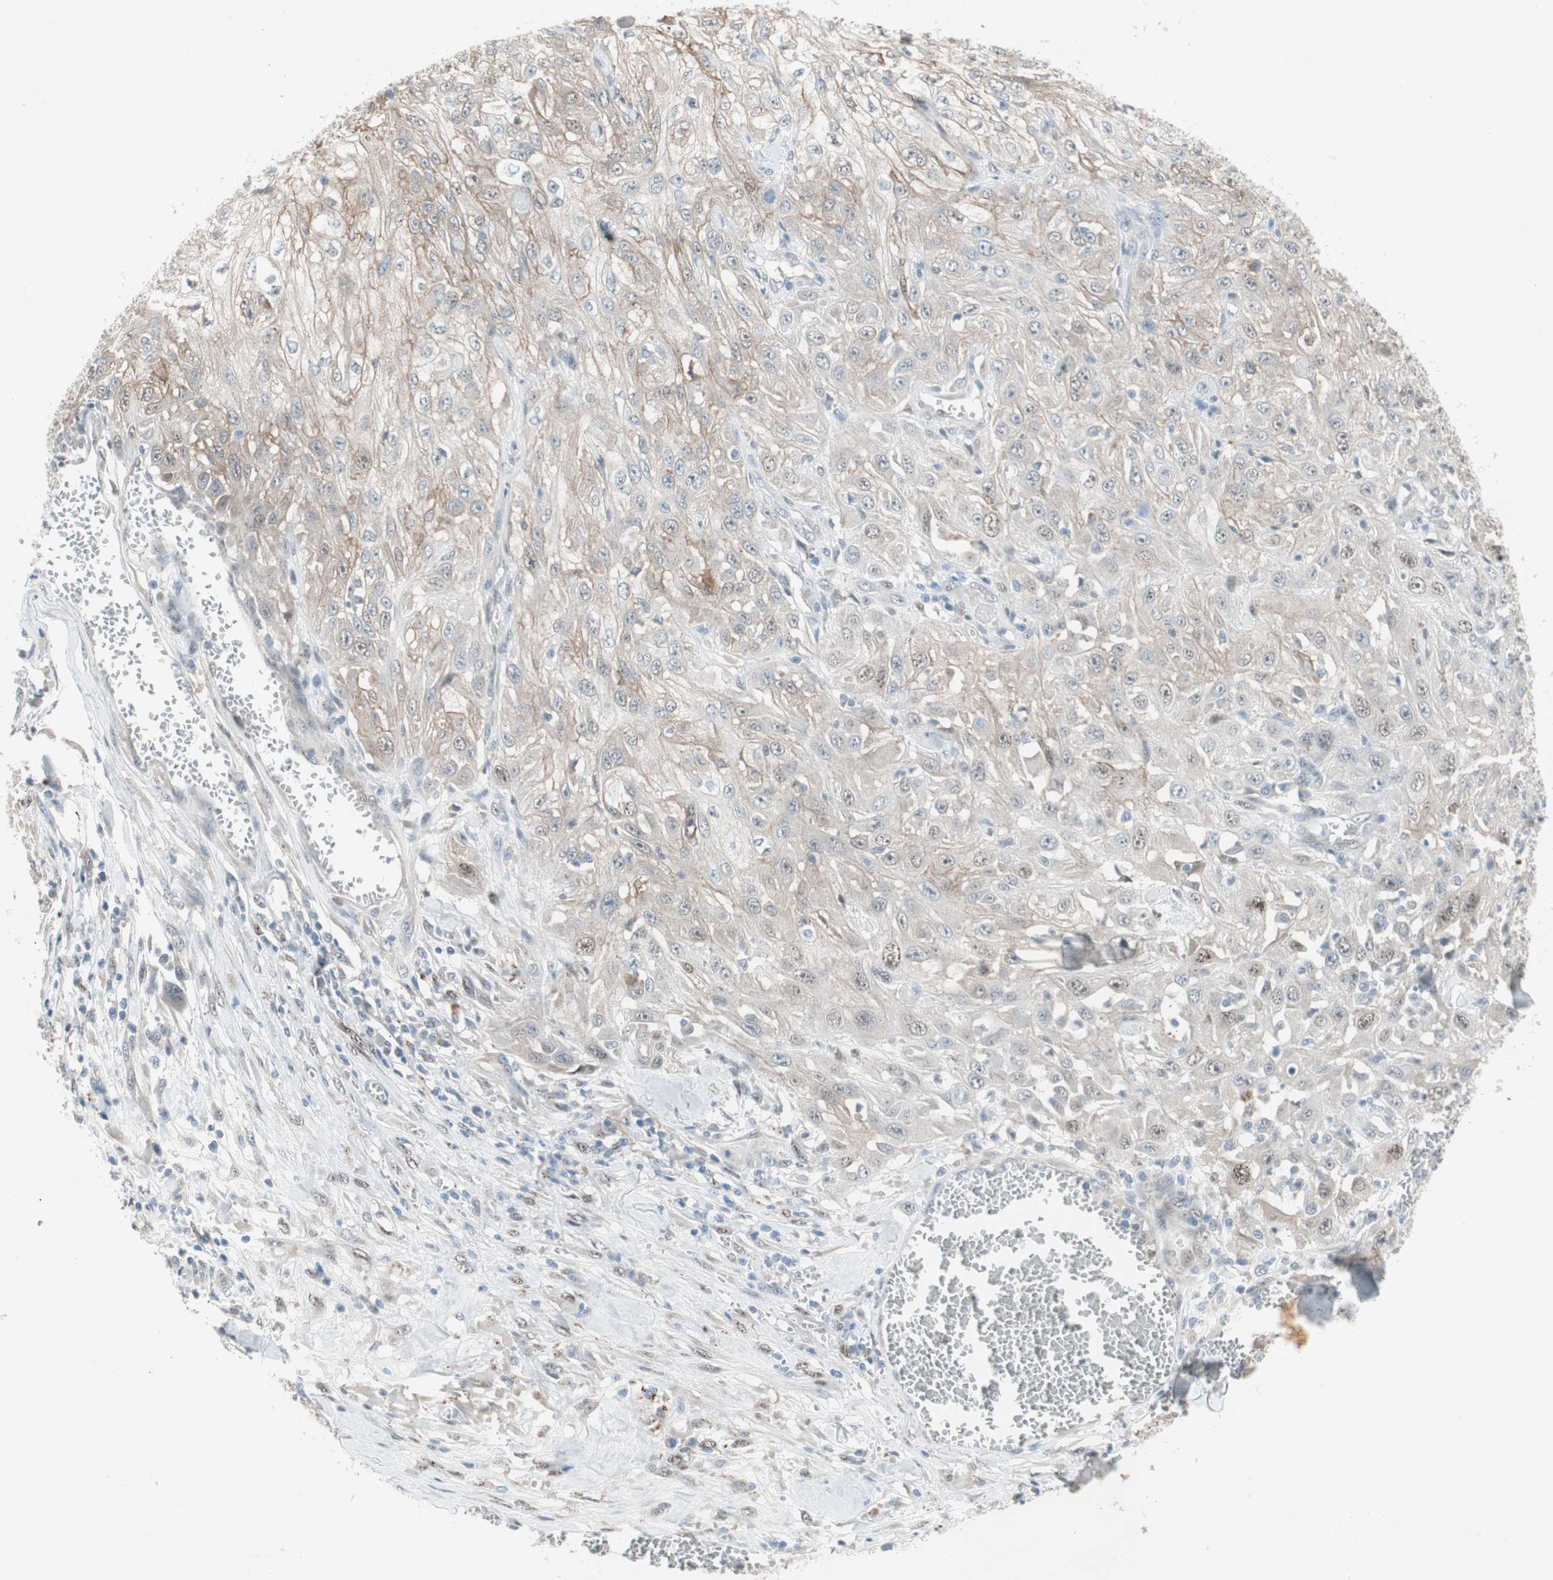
{"staining": {"intensity": "weak", "quantity": "25%-75%", "location": "cytoplasmic/membranous,nuclear"}, "tissue": "skin cancer", "cell_type": "Tumor cells", "image_type": "cancer", "snomed": [{"axis": "morphology", "description": "Squamous cell carcinoma, NOS"}, {"axis": "morphology", "description": "Squamous cell carcinoma, metastatic, NOS"}, {"axis": "topography", "description": "Skin"}, {"axis": "topography", "description": "Lymph node"}], "caption": "Immunohistochemical staining of human skin cancer exhibits weak cytoplasmic/membranous and nuclear protein expression in about 25%-75% of tumor cells.", "gene": "CAND2", "patient": {"sex": "male", "age": 75}}